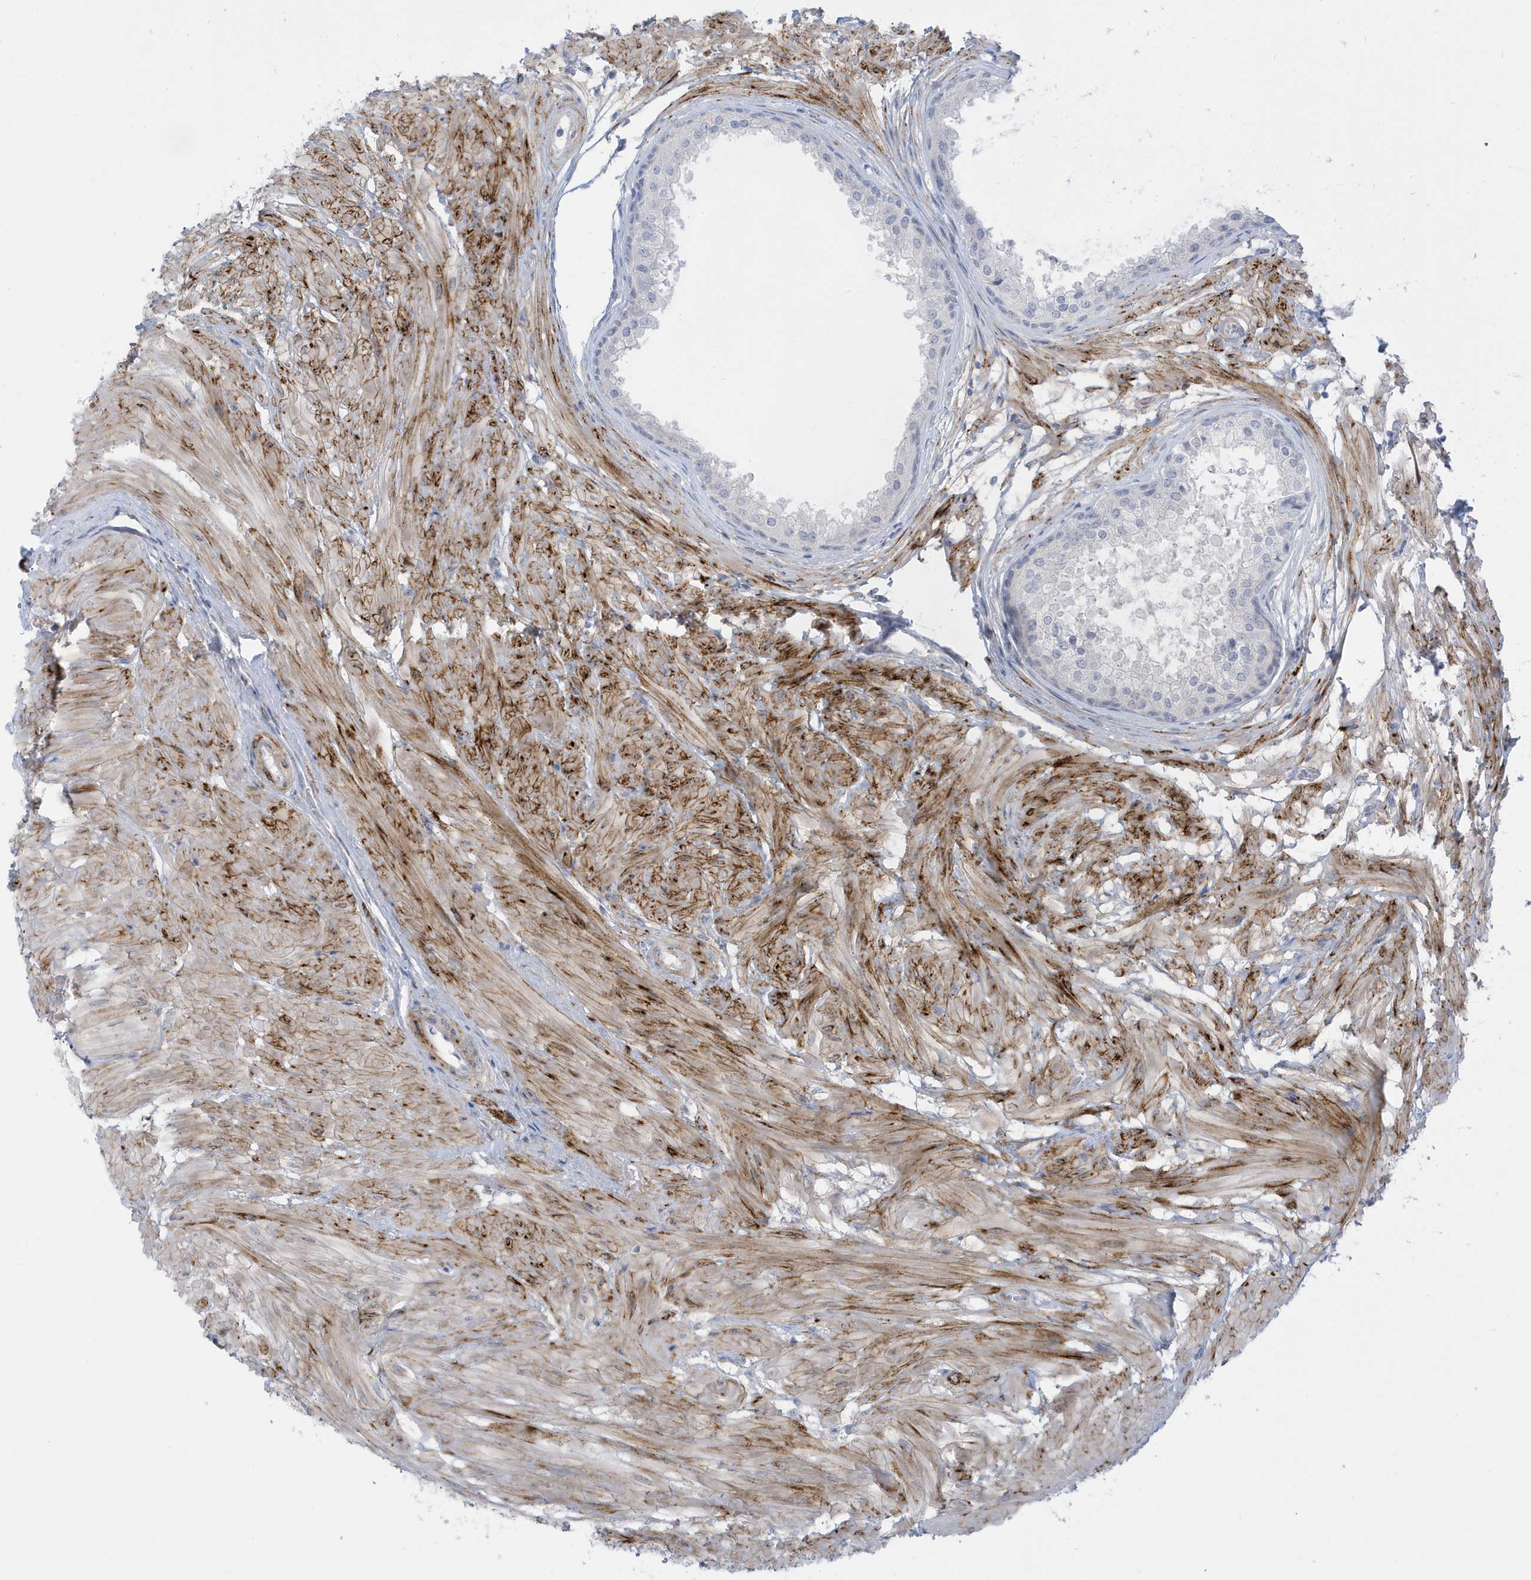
{"staining": {"intensity": "negative", "quantity": "none", "location": "none"}, "tissue": "prostate", "cell_type": "Glandular cells", "image_type": "normal", "snomed": [{"axis": "morphology", "description": "Normal tissue, NOS"}, {"axis": "topography", "description": "Prostate"}], "caption": "This is an immunohistochemistry micrograph of unremarkable prostate. There is no expression in glandular cells.", "gene": "PERM1", "patient": {"sex": "male", "age": 48}}